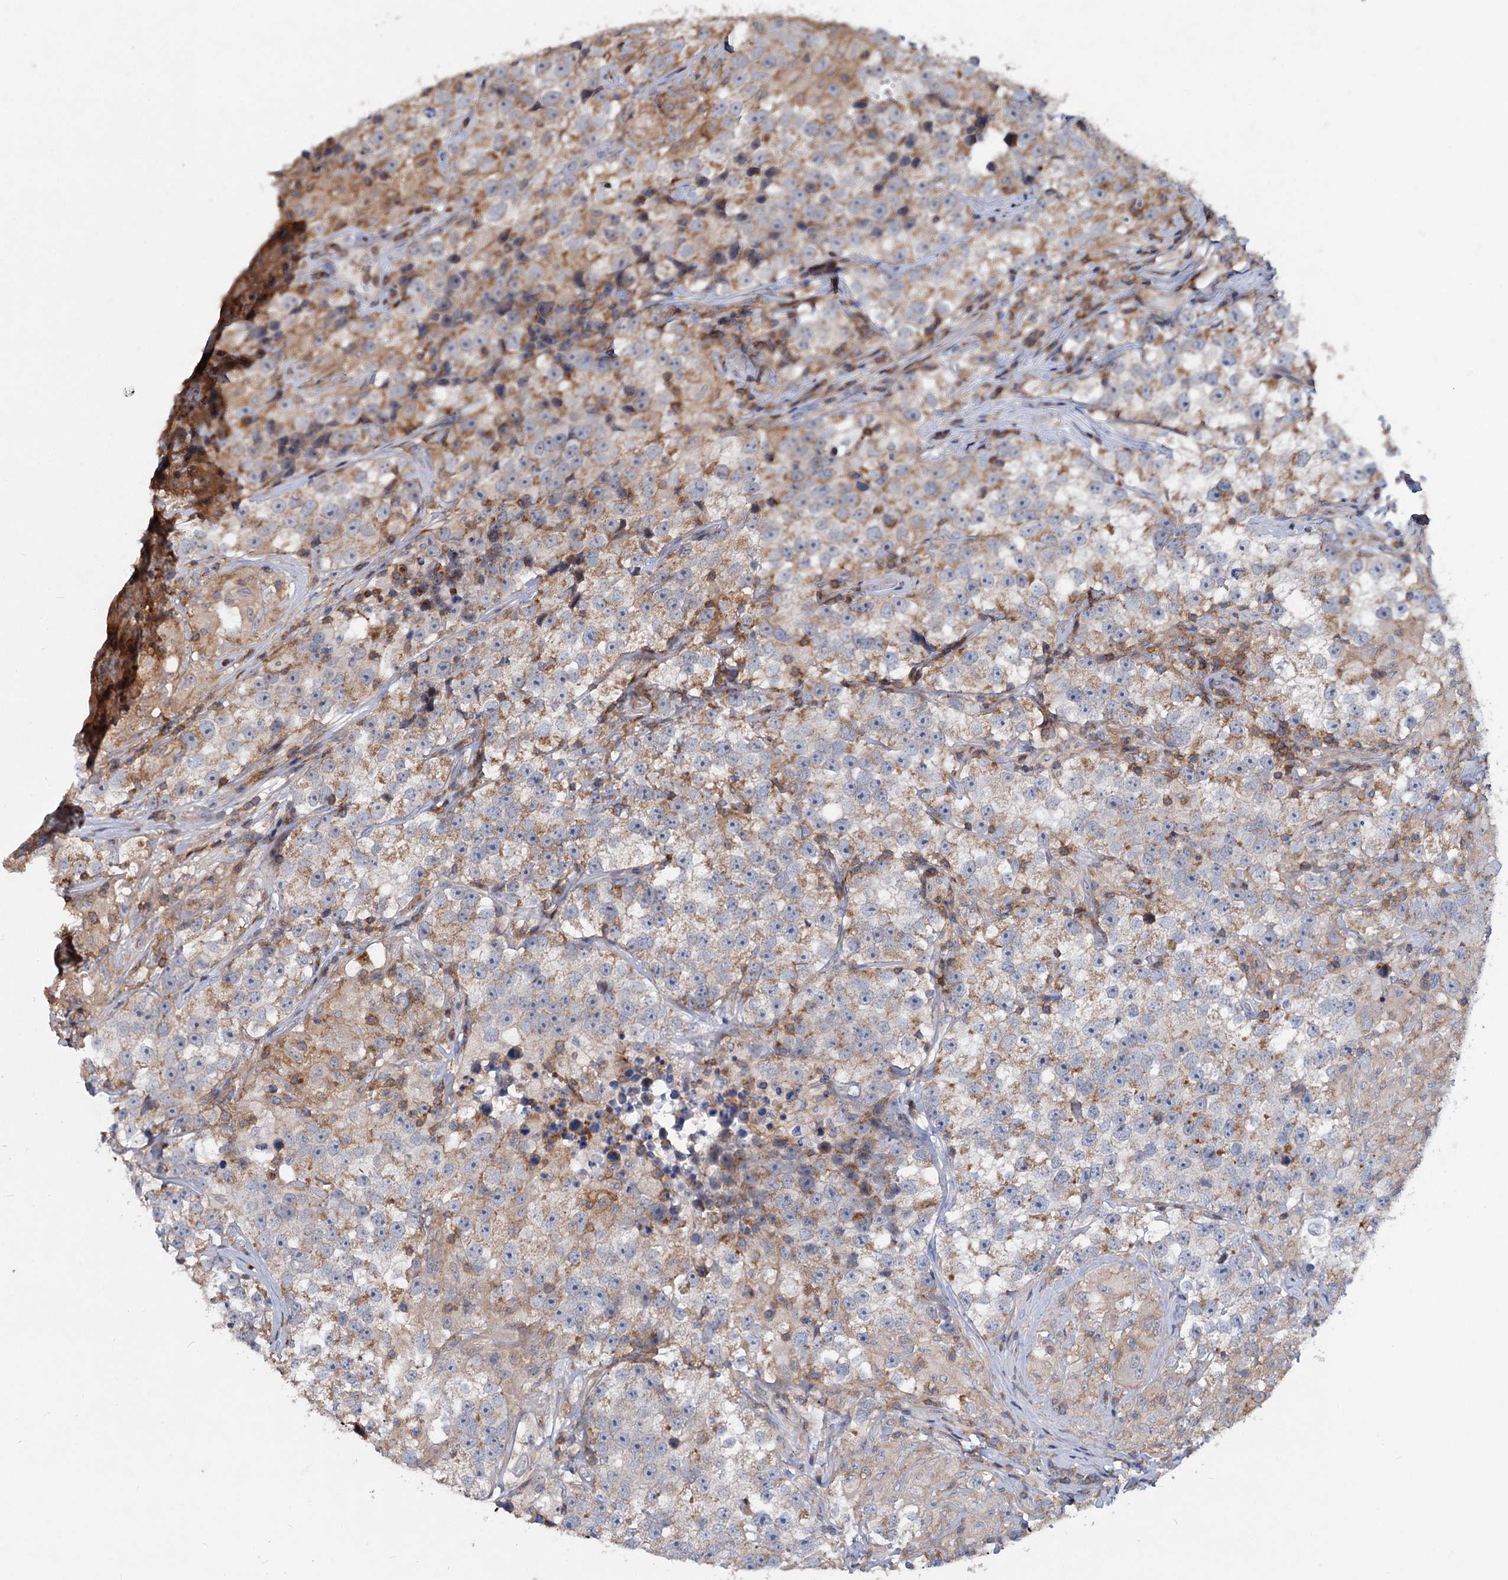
{"staining": {"intensity": "moderate", "quantity": "25%-75%", "location": "cytoplasmic/membranous"}, "tissue": "testis cancer", "cell_type": "Tumor cells", "image_type": "cancer", "snomed": [{"axis": "morphology", "description": "Seminoma, NOS"}, {"axis": "topography", "description": "Testis"}], "caption": "Immunohistochemical staining of human testis cancer displays medium levels of moderate cytoplasmic/membranous positivity in approximately 25%-75% of tumor cells. (Stains: DAB in brown, nuclei in blue, Microscopy: brightfield microscopy at high magnification).", "gene": "LRCH4", "patient": {"sex": "male", "age": 46}}